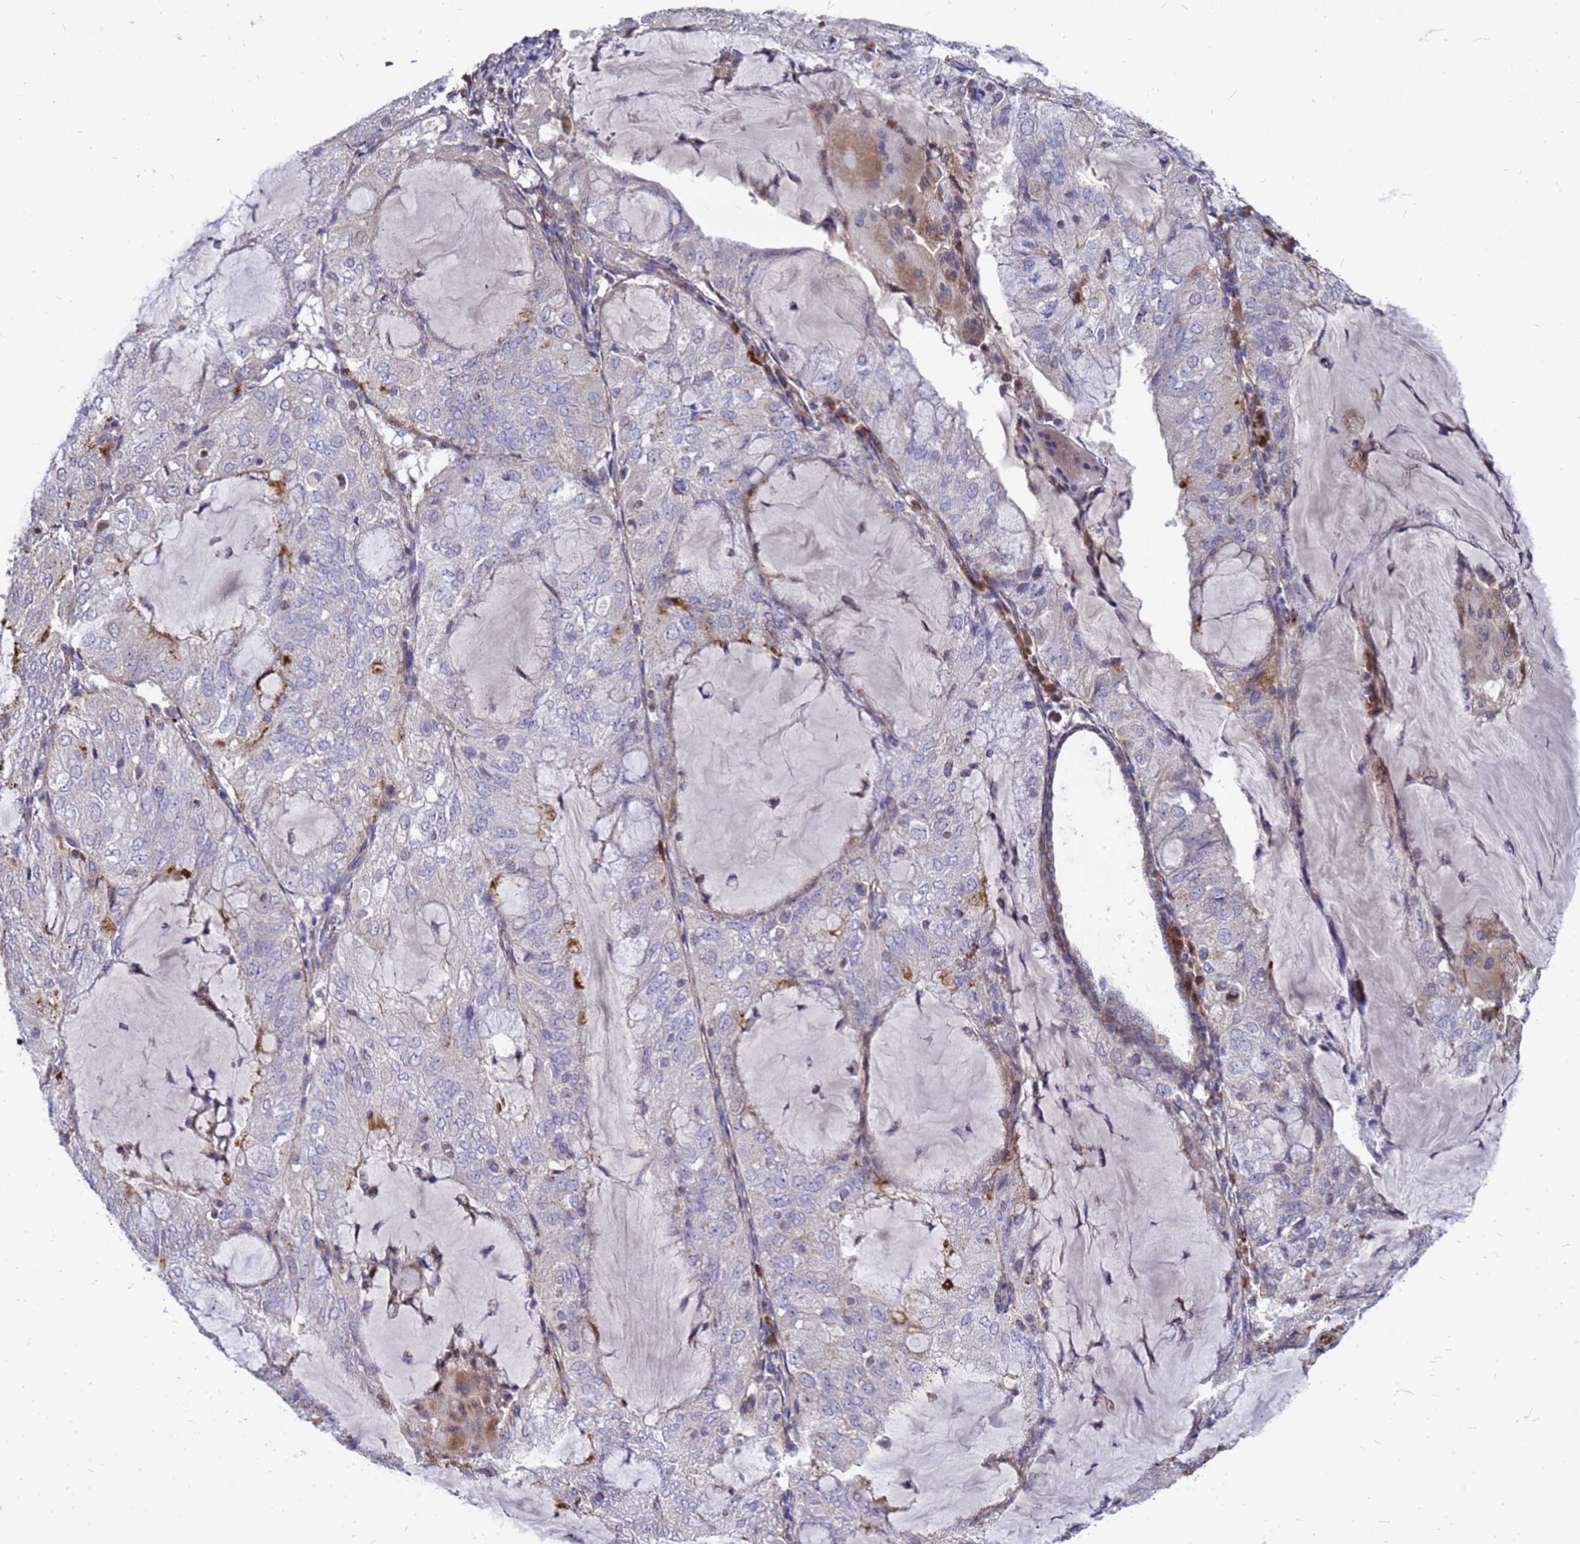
{"staining": {"intensity": "moderate", "quantity": "<25%", "location": "cytoplasmic/membranous"}, "tissue": "endometrial cancer", "cell_type": "Tumor cells", "image_type": "cancer", "snomed": [{"axis": "morphology", "description": "Adenocarcinoma, NOS"}, {"axis": "topography", "description": "Endometrium"}], "caption": "Protein staining shows moderate cytoplasmic/membranous expression in approximately <25% of tumor cells in adenocarcinoma (endometrial).", "gene": "CMC4", "patient": {"sex": "female", "age": 81}}